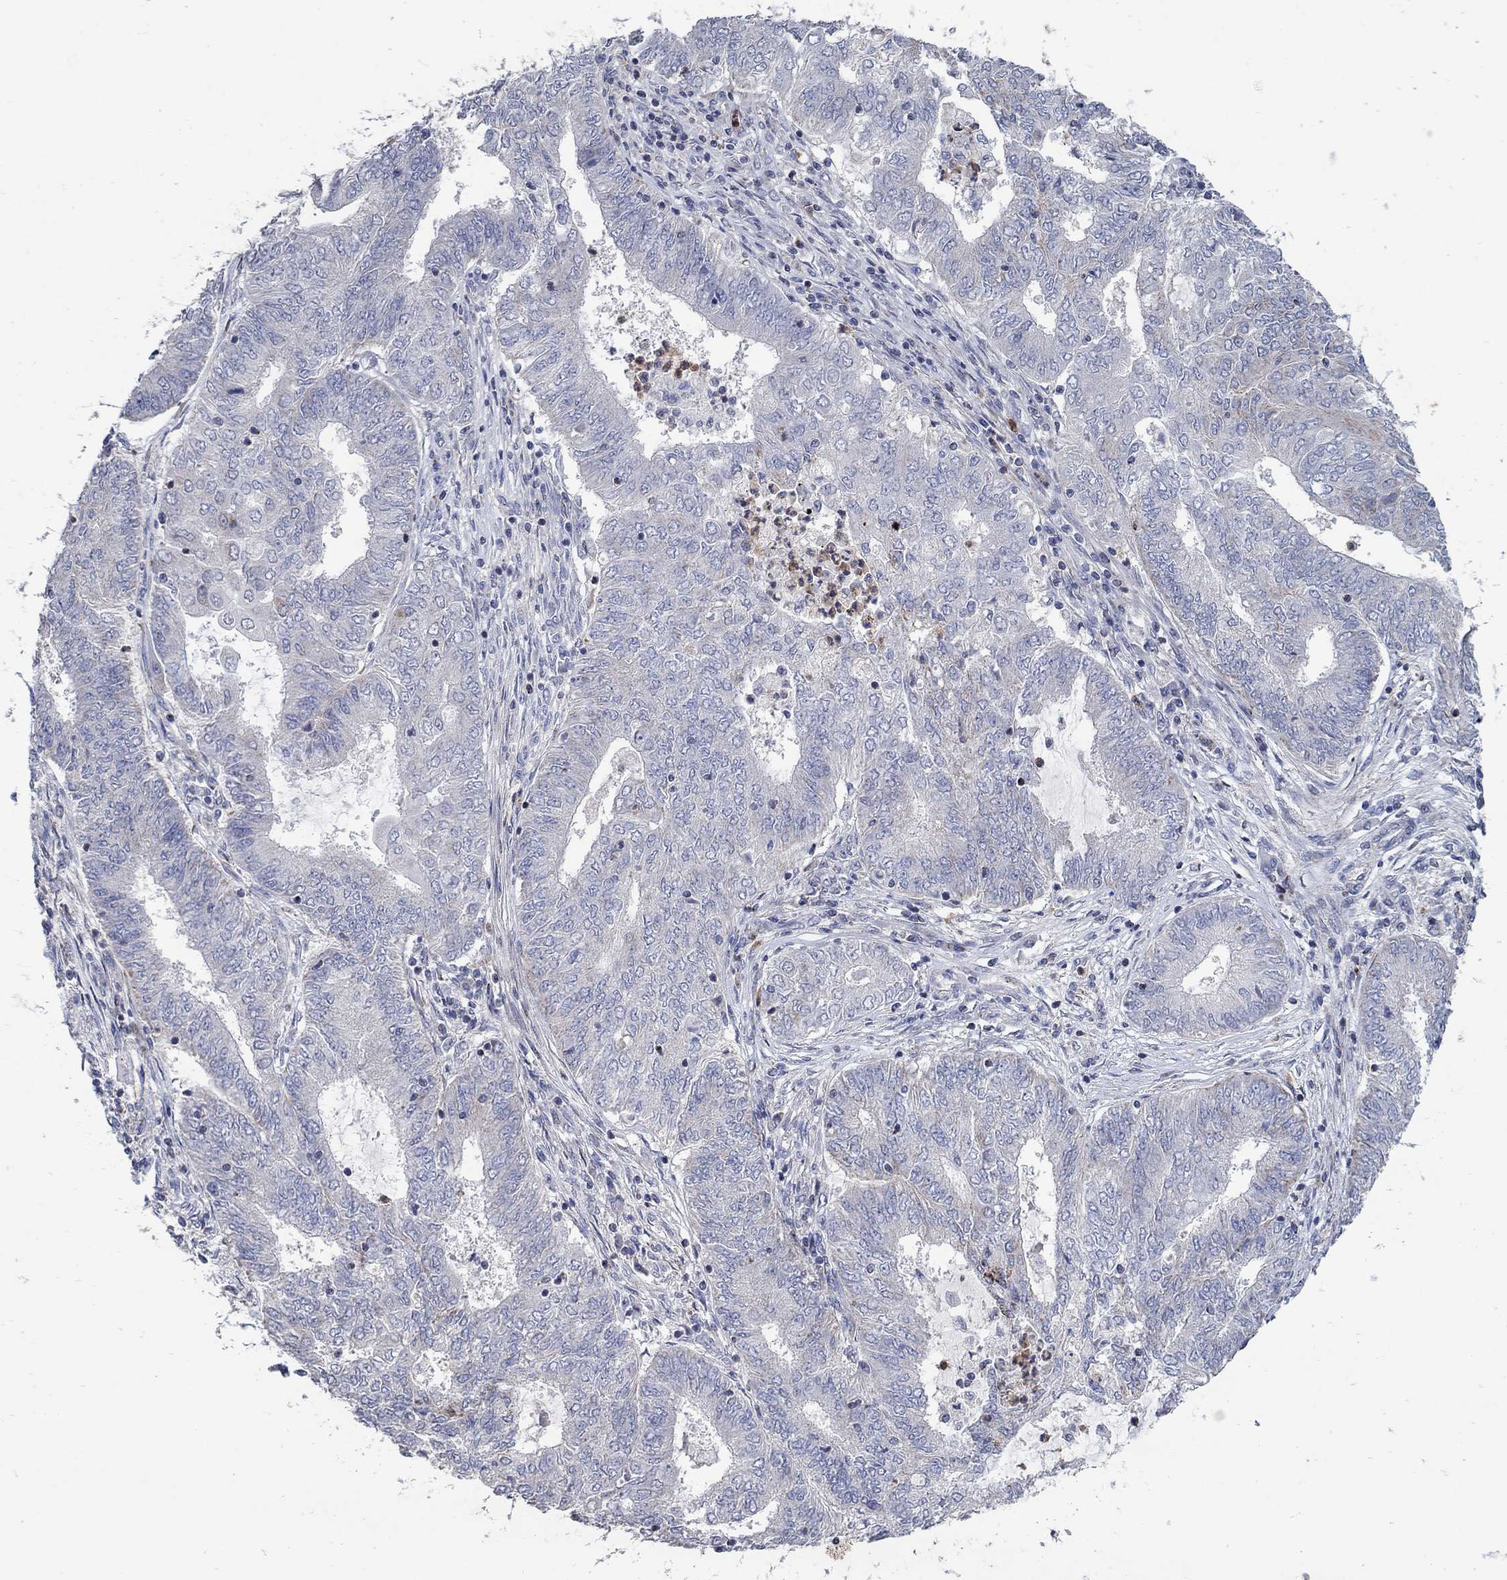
{"staining": {"intensity": "negative", "quantity": "none", "location": "none"}, "tissue": "endometrial cancer", "cell_type": "Tumor cells", "image_type": "cancer", "snomed": [{"axis": "morphology", "description": "Adenocarcinoma, NOS"}, {"axis": "topography", "description": "Endometrium"}], "caption": "DAB (3,3'-diaminobenzidine) immunohistochemical staining of human adenocarcinoma (endometrial) reveals no significant staining in tumor cells.", "gene": "HMX2", "patient": {"sex": "female", "age": 62}}